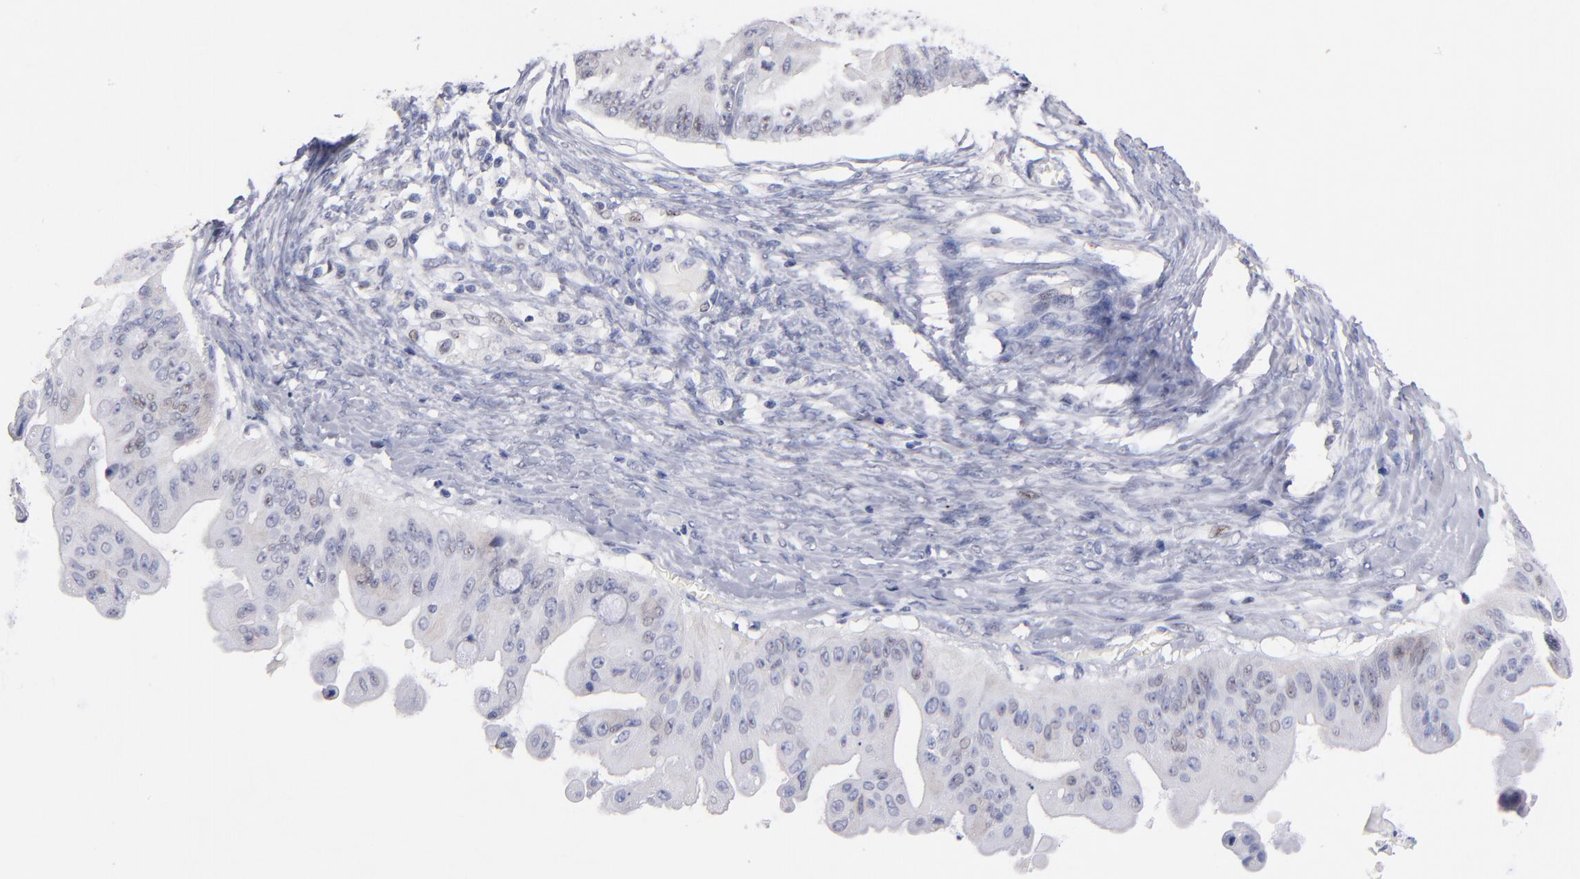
{"staining": {"intensity": "negative", "quantity": "none", "location": "none"}, "tissue": "ovarian cancer", "cell_type": "Tumor cells", "image_type": "cancer", "snomed": [{"axis": "morphology", "description": "Cystadenocarcinoma, mucinous, NOS"}, {"axis": "topography", "description": "Ovary"}], "caption": "Ovarian cancer stained for a protein using immunohistochemistry (IHC) reveals no expression tumor cells.", "gene": "RAF1", "patient": {"sex": "female", "age": 37}}